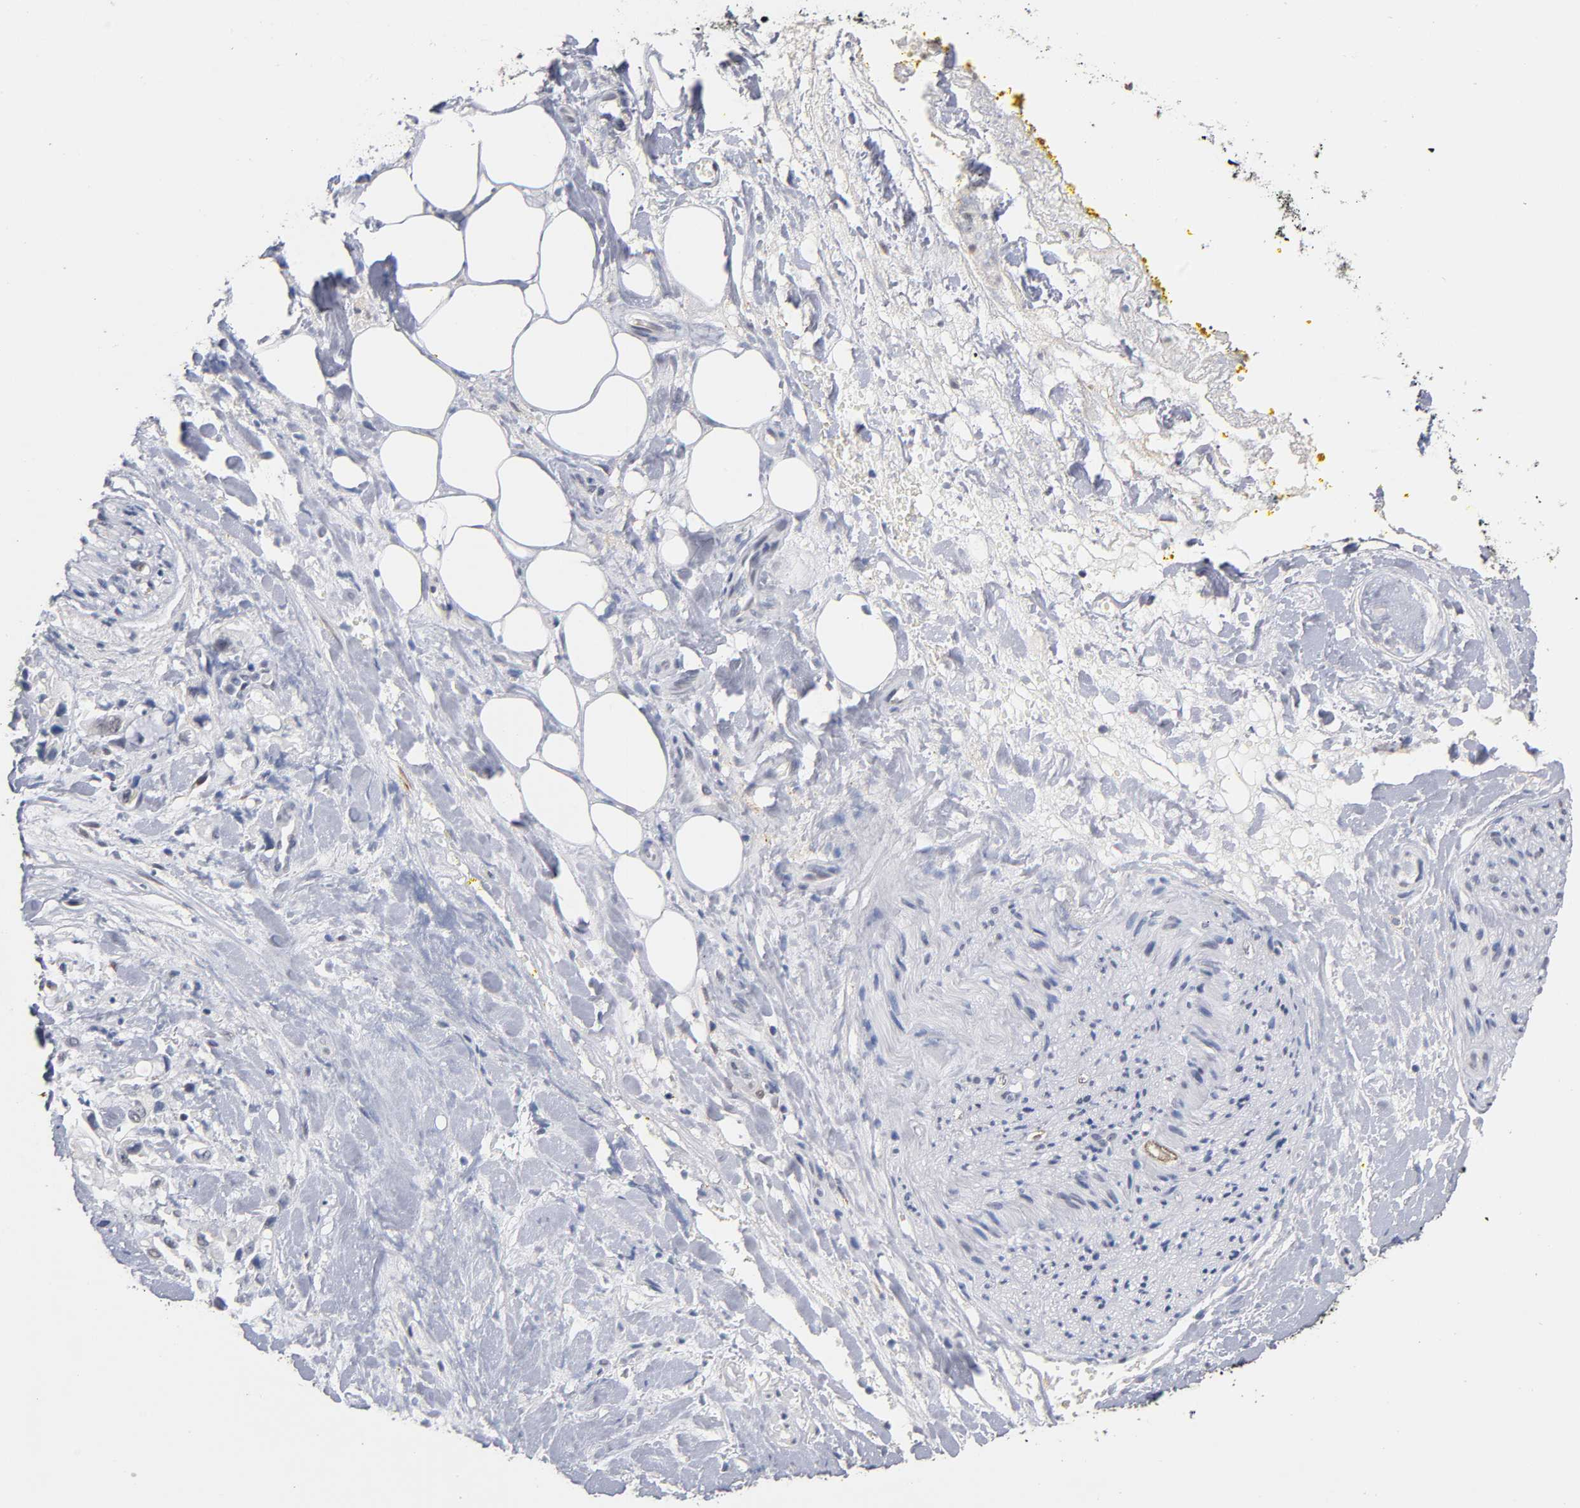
{"staining": {"intensity": "negative", "quantity": "none", "location": "none"}, "tissue": "pancreatic cancer", "cell_type": "Tumor cells", "image_type": "cancer", "snomed": [{"axis": "morphology", "description": "Adenocarcinoma, NOS"}, {"axis": "topography", "description": "Pancreas"}], "caption": "The histopathology image reveals no significant staining in tumor cells of pancreatic cancer (adenocarcinoma).", "gene": "CRABP2", "patient": {"sex": "male", "age": 70}}